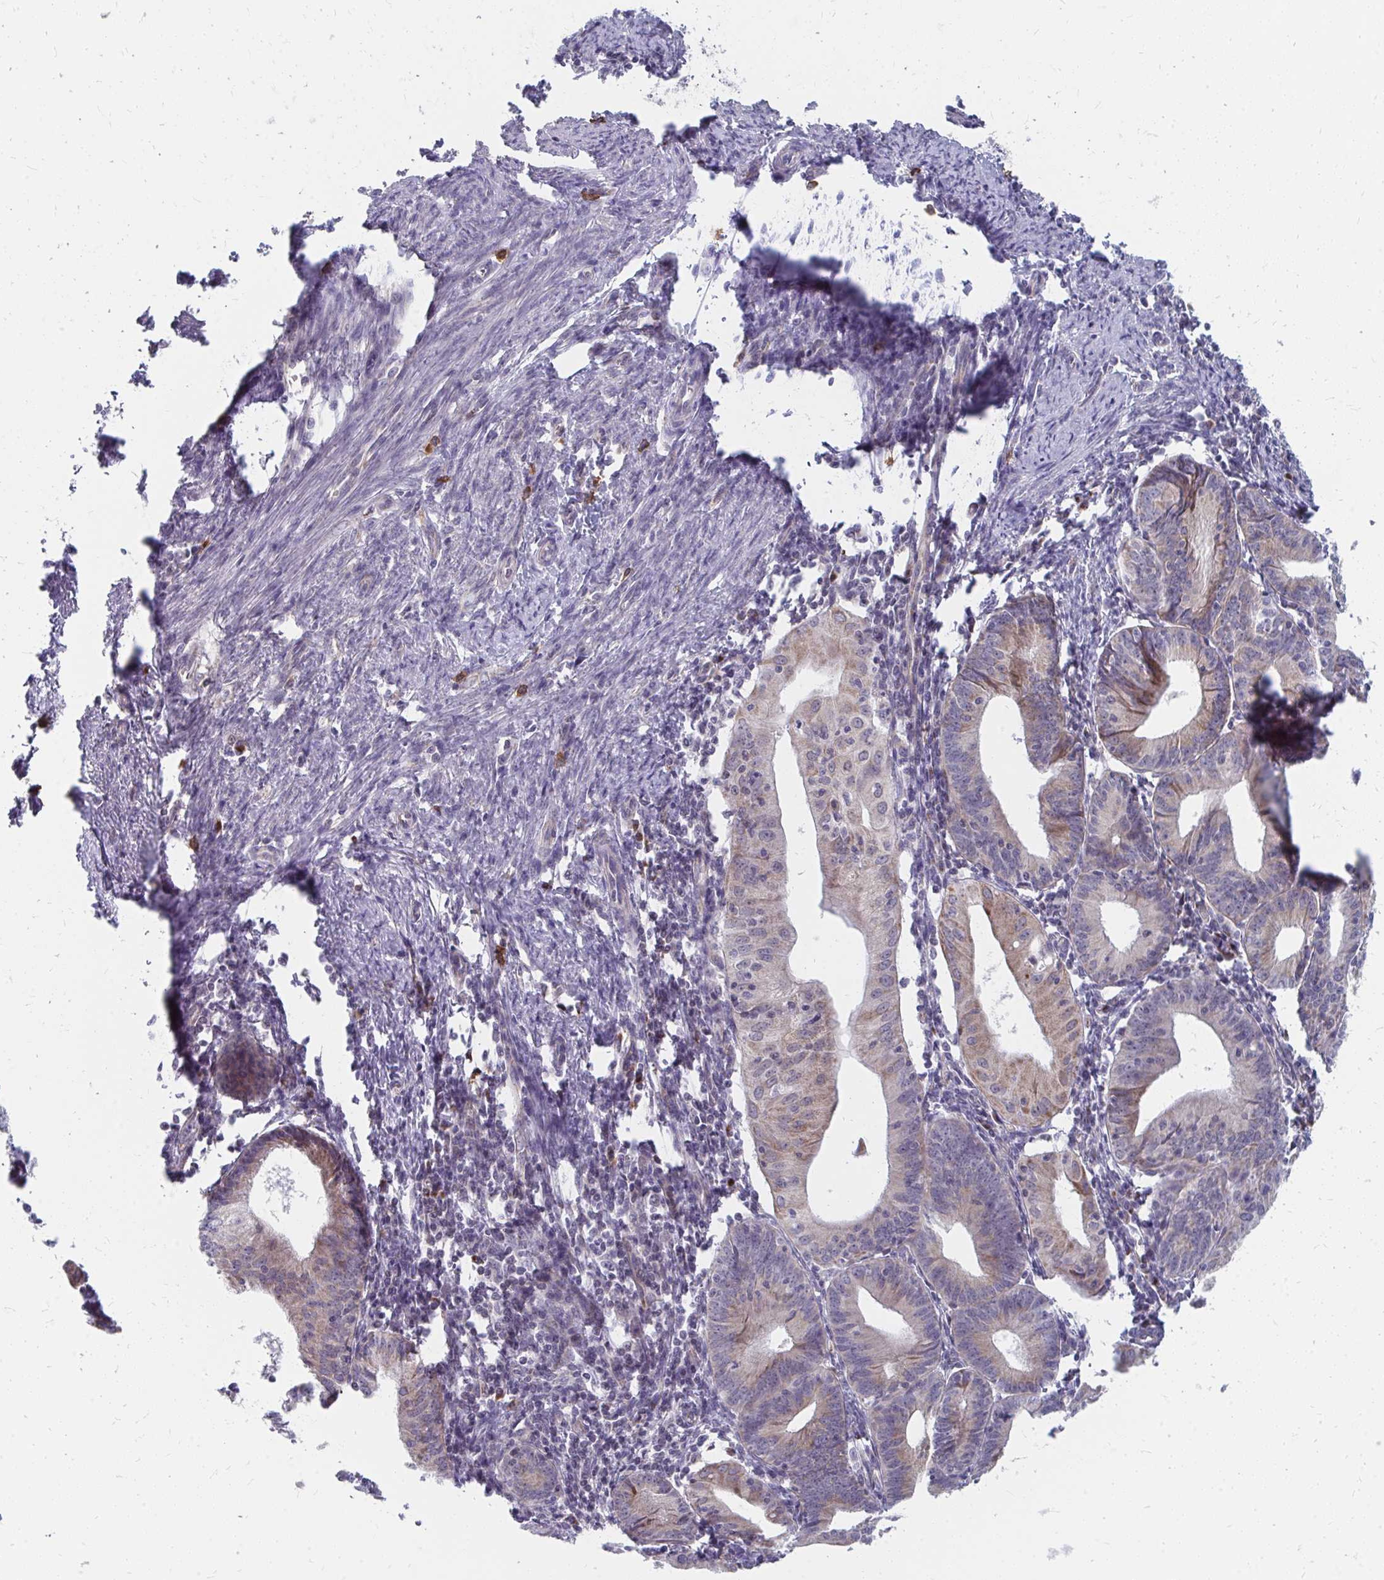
{"staining": {"intensity": "weak", "quantity": "25%-75%", "location": "cytoplasmic/membranous"}, "tissue": "endometrial cancer", "cell_type": "Tumor cells", "image_type": "cancer", "snomed": [{"axis": "morphology", "description": "Adenocarcinoma, NOS"}, {"axis": "topography", "description": "Endometrium"}], "caption": "Endometrial adenocarcinoma was stained to show a protein in brown. There is low levels of weak cytoplasmic/membranous positivity in about 25%-75% of tumor cells. (Brightfield microscopy of DAB IHC at high magnification).", "gene": "PABIR3", "patient": {"sex": "female", "age": 60}}